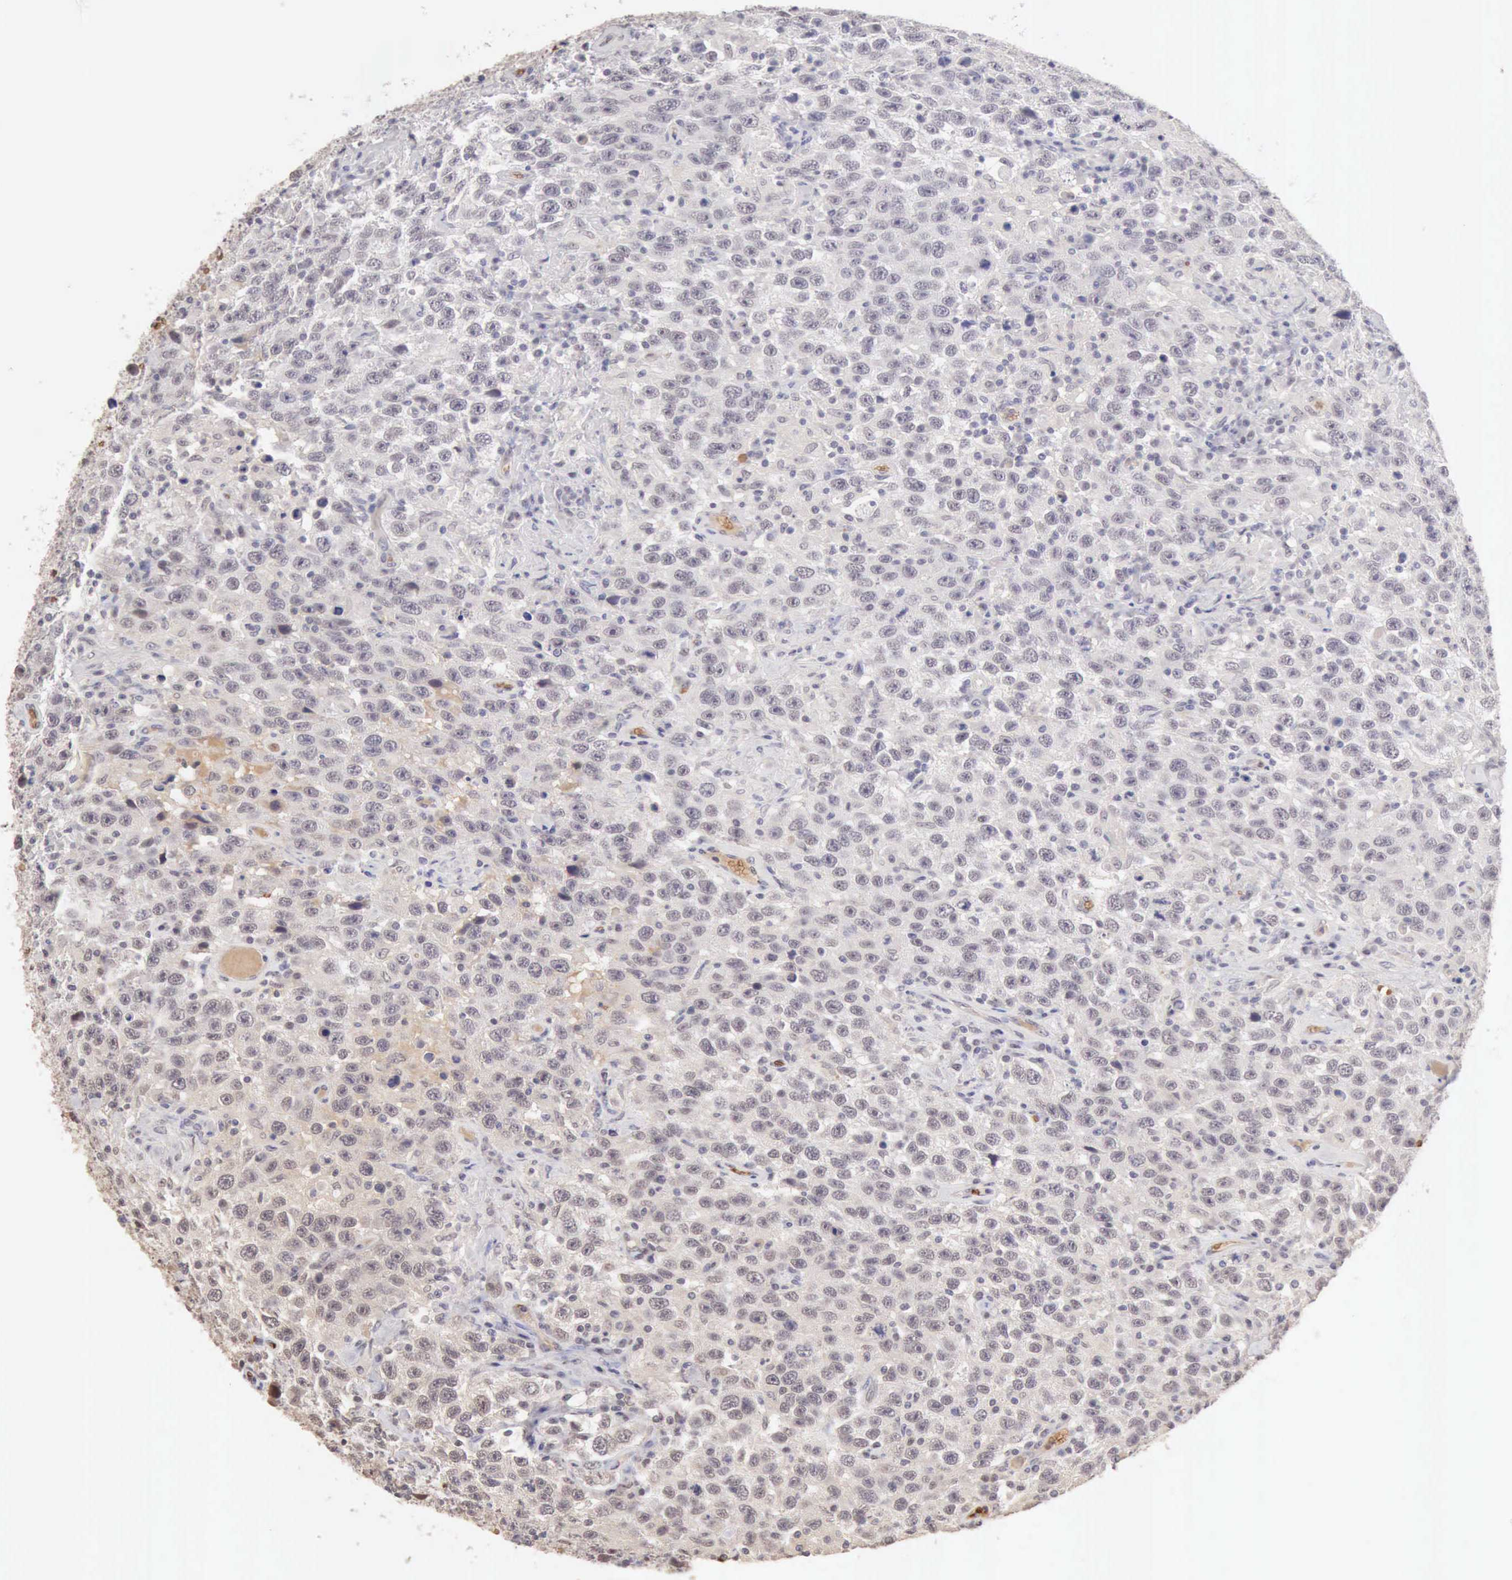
{"staining": {"intensity": "negative", "quantity": "none", "location": "none"}, "tissue": "testis cancer", "cell_type": "Tumor cells", "image_type": "cancer", "snomed": [{"axis": "morphology", "description": "Seminoma, NOS"}, {"axis": "topography", "description": "Testis"}], "caption": "This is an immunohistochemistry (IHC) photomicrograph of seminoma (testis). There is no staining in tumor cells.", "gene": "CFI", "patient": {"sex": "male", "age": 41}}